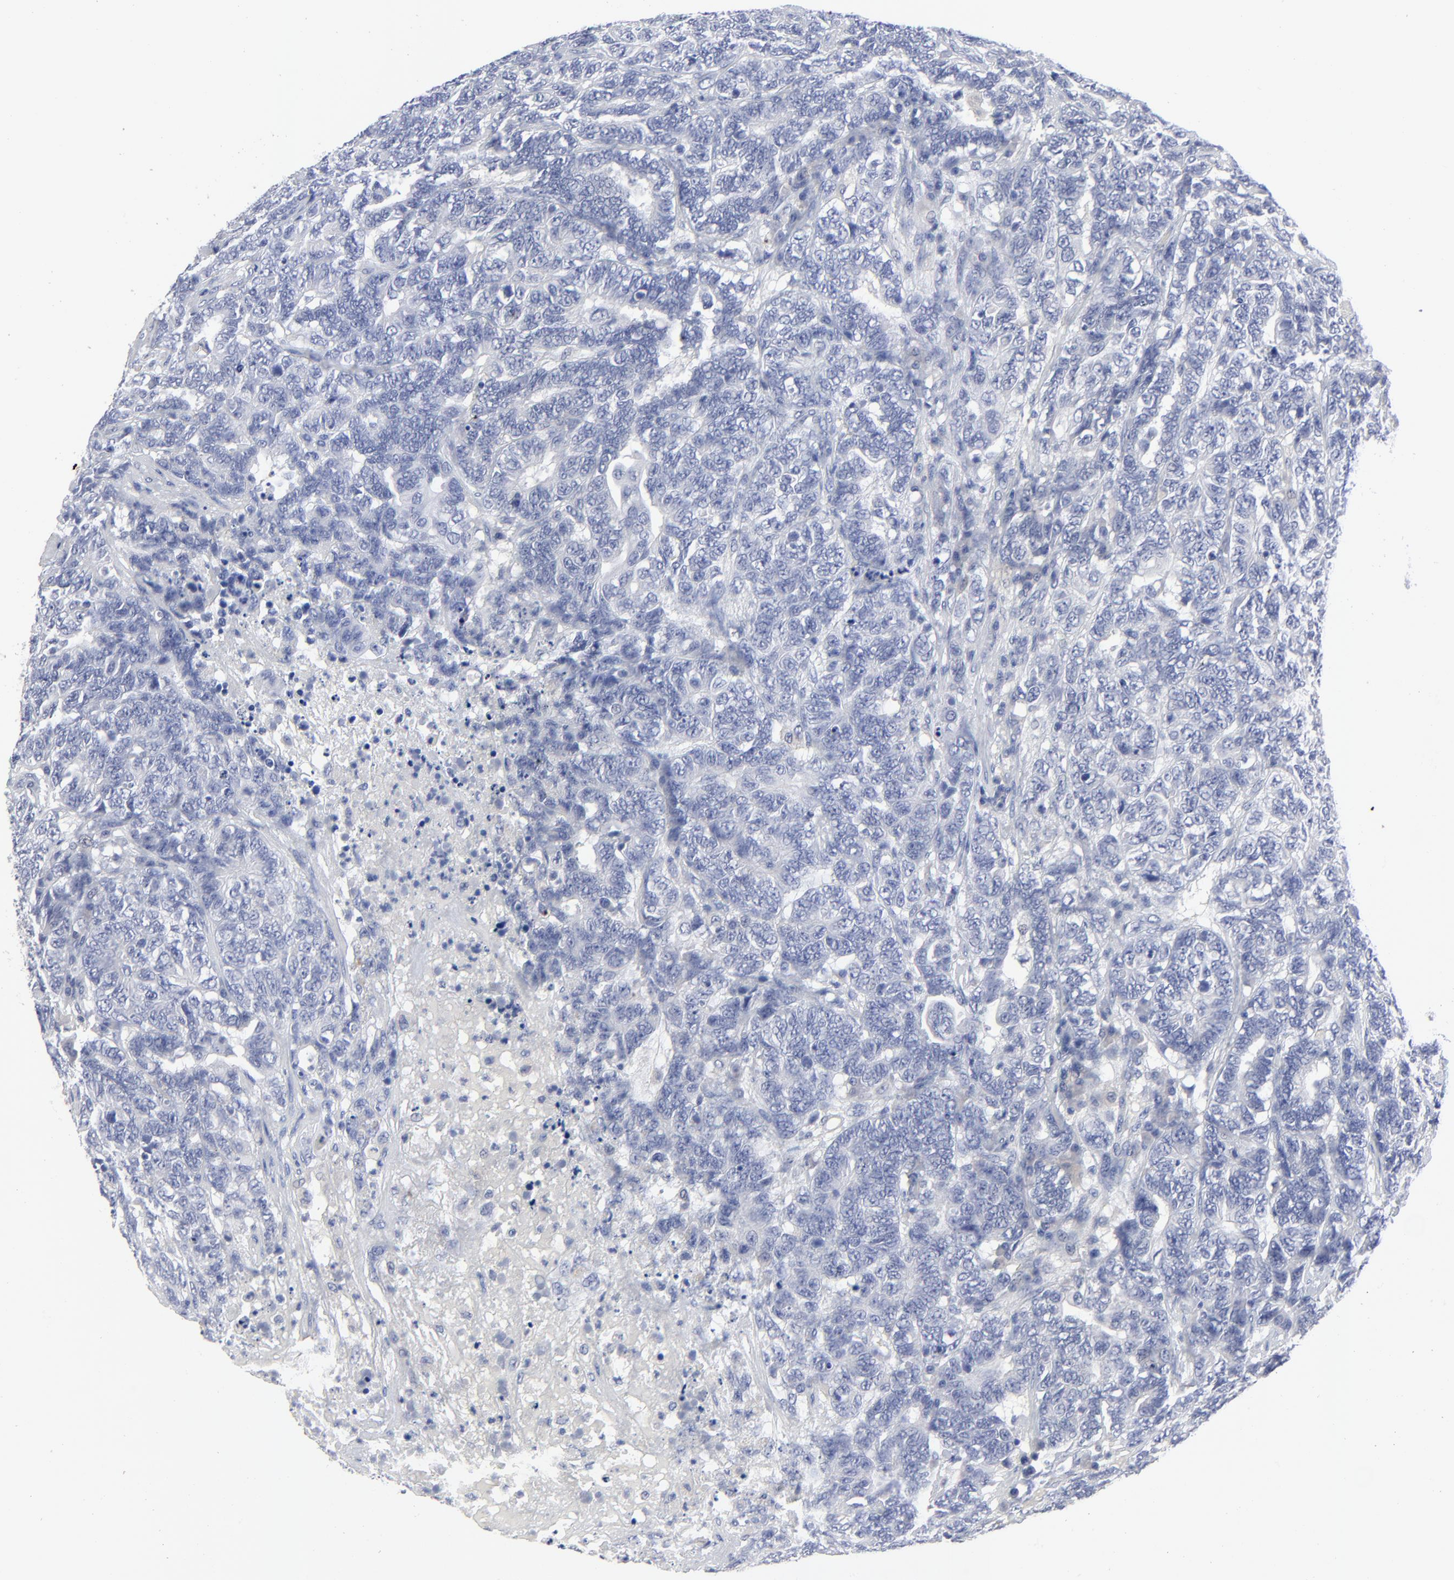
{"staining": {"intensity": "negative", "quantity": "none", "location": "none"}, "tissue": "testis cancer", "cell_type": "Tumor cells", "image_type": "cancer", "snomed": [{"axis": "morphology", "description": "Carcinoma, Embryonal, NOS"}, {"axis": "topography", "description": "Testis"}], "caption": "High magnification brightfield microscopy of testis embryonal carcinoma stained with DAB (3,3'-diaminobenzidine) (brown) and counterstained with hematoxylin (blue): tumor cells show no significant staining. (Immunohistochemistry (ihc), brightfield microscopy, high magnification).", "gene": "CLEC4G", "patient": {"sex": "male", "age": 26}}